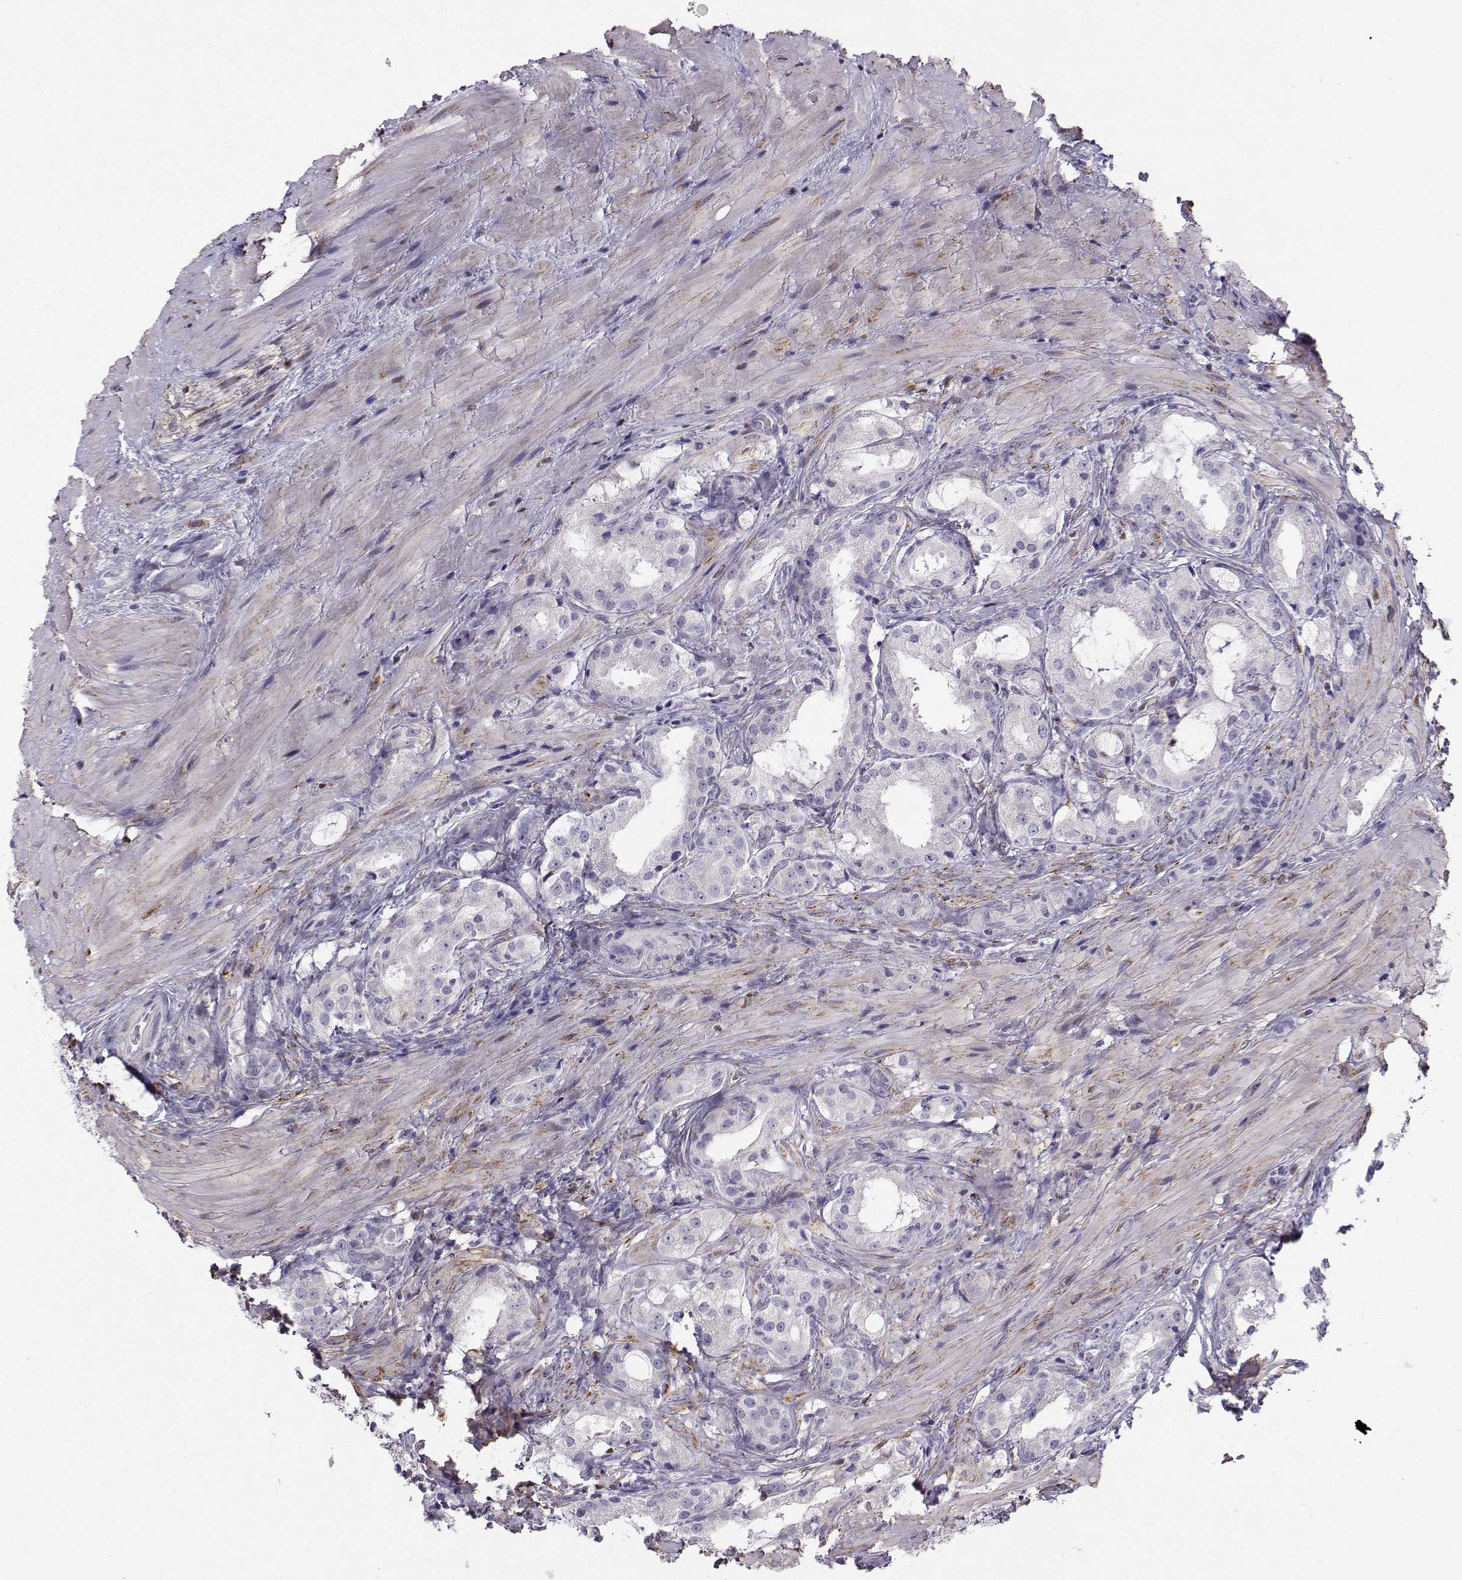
{"staining": {"intensity": "negative", "quantity": "none", "location": "none"}, "tissue": "prostate cancer", "cell_type": "Tumor cells", "image_type": "cancer", "snomed": [{"axis": "morphology", "description": "Adenocarcinoma, NOS"}, {"axis": "morphology", "description": "Adenocarcinoma, High grade"}, {"axis": "topography", "description": "Prostate"}], "caption": "Protein analysis of adenocarcinoma (high-grade) (prostate) exhibits no significant staining in tumor cells. Brightfield microscopy of immunohistochemistry (IHC) stained with DAB (3,3'-diaminobenzidine) (brown) and hematoxylin (blue), captured at high magnification.", "gene": "DCLK3", "patient": {"sex": "male", "age": 64}}